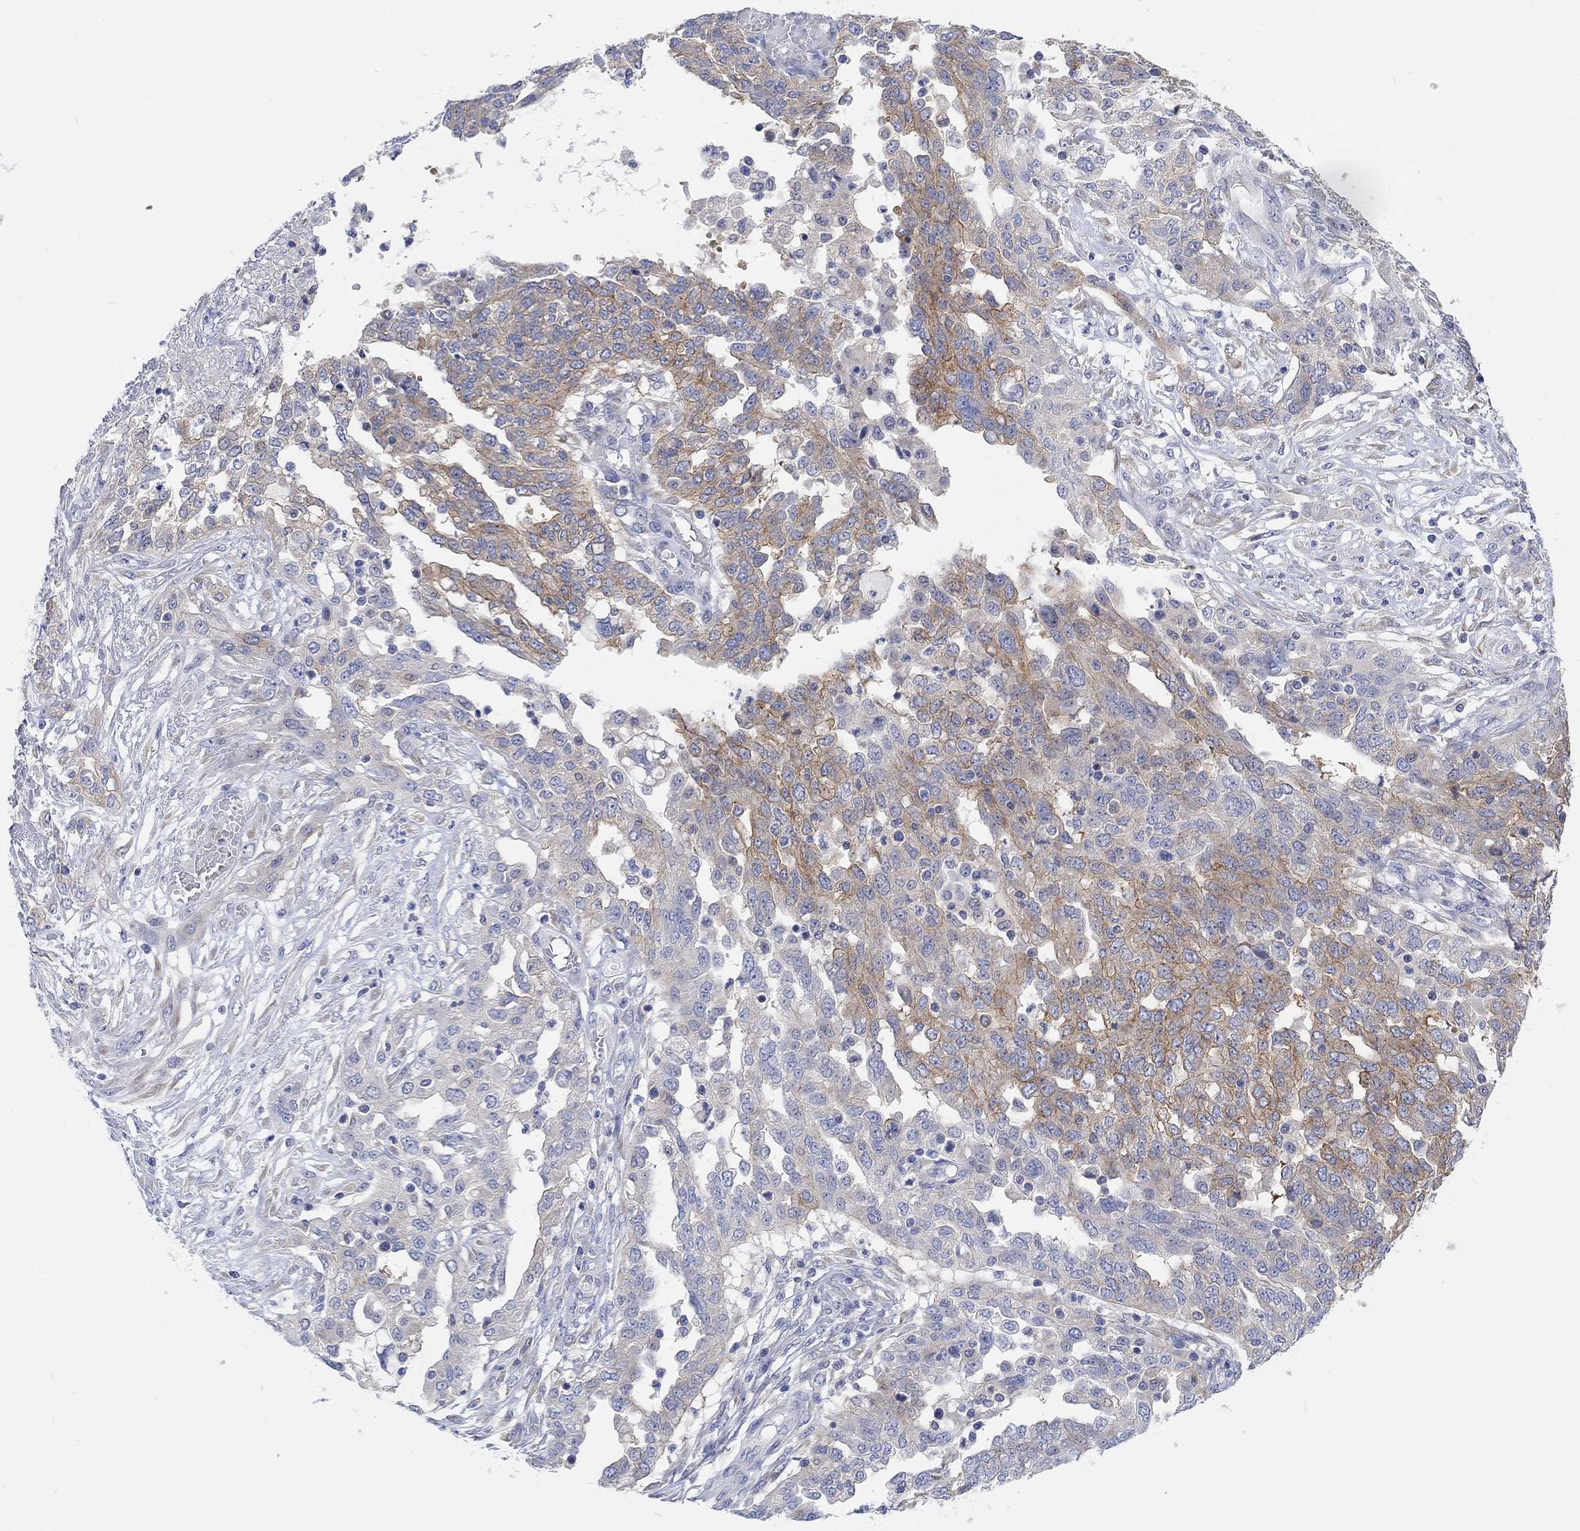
{"staining": {"intensity": "strong", "quantity": "<25%", "location": "cytoplasmic/membranous"}, "tissue": "ovarian cancer", "cell_type": "Tumor cells", "image_type": "cancer", "snomed": [{"axis": "morphology", "description": "Cystadenocarcinoma, serous, NOS"}, {"axis": "topography", "description": "Ovary"}], "caption": "IHC (DAB (3,3'-diaminobenzidine)) staining of ovarian serous cystadenocarcinoma demonstrates strong cytoplasmic/membranous protein expression in approximately <25% of tumor cells.", "gene": "RGS1", "patient": {"sex": "female", "age": 67}}